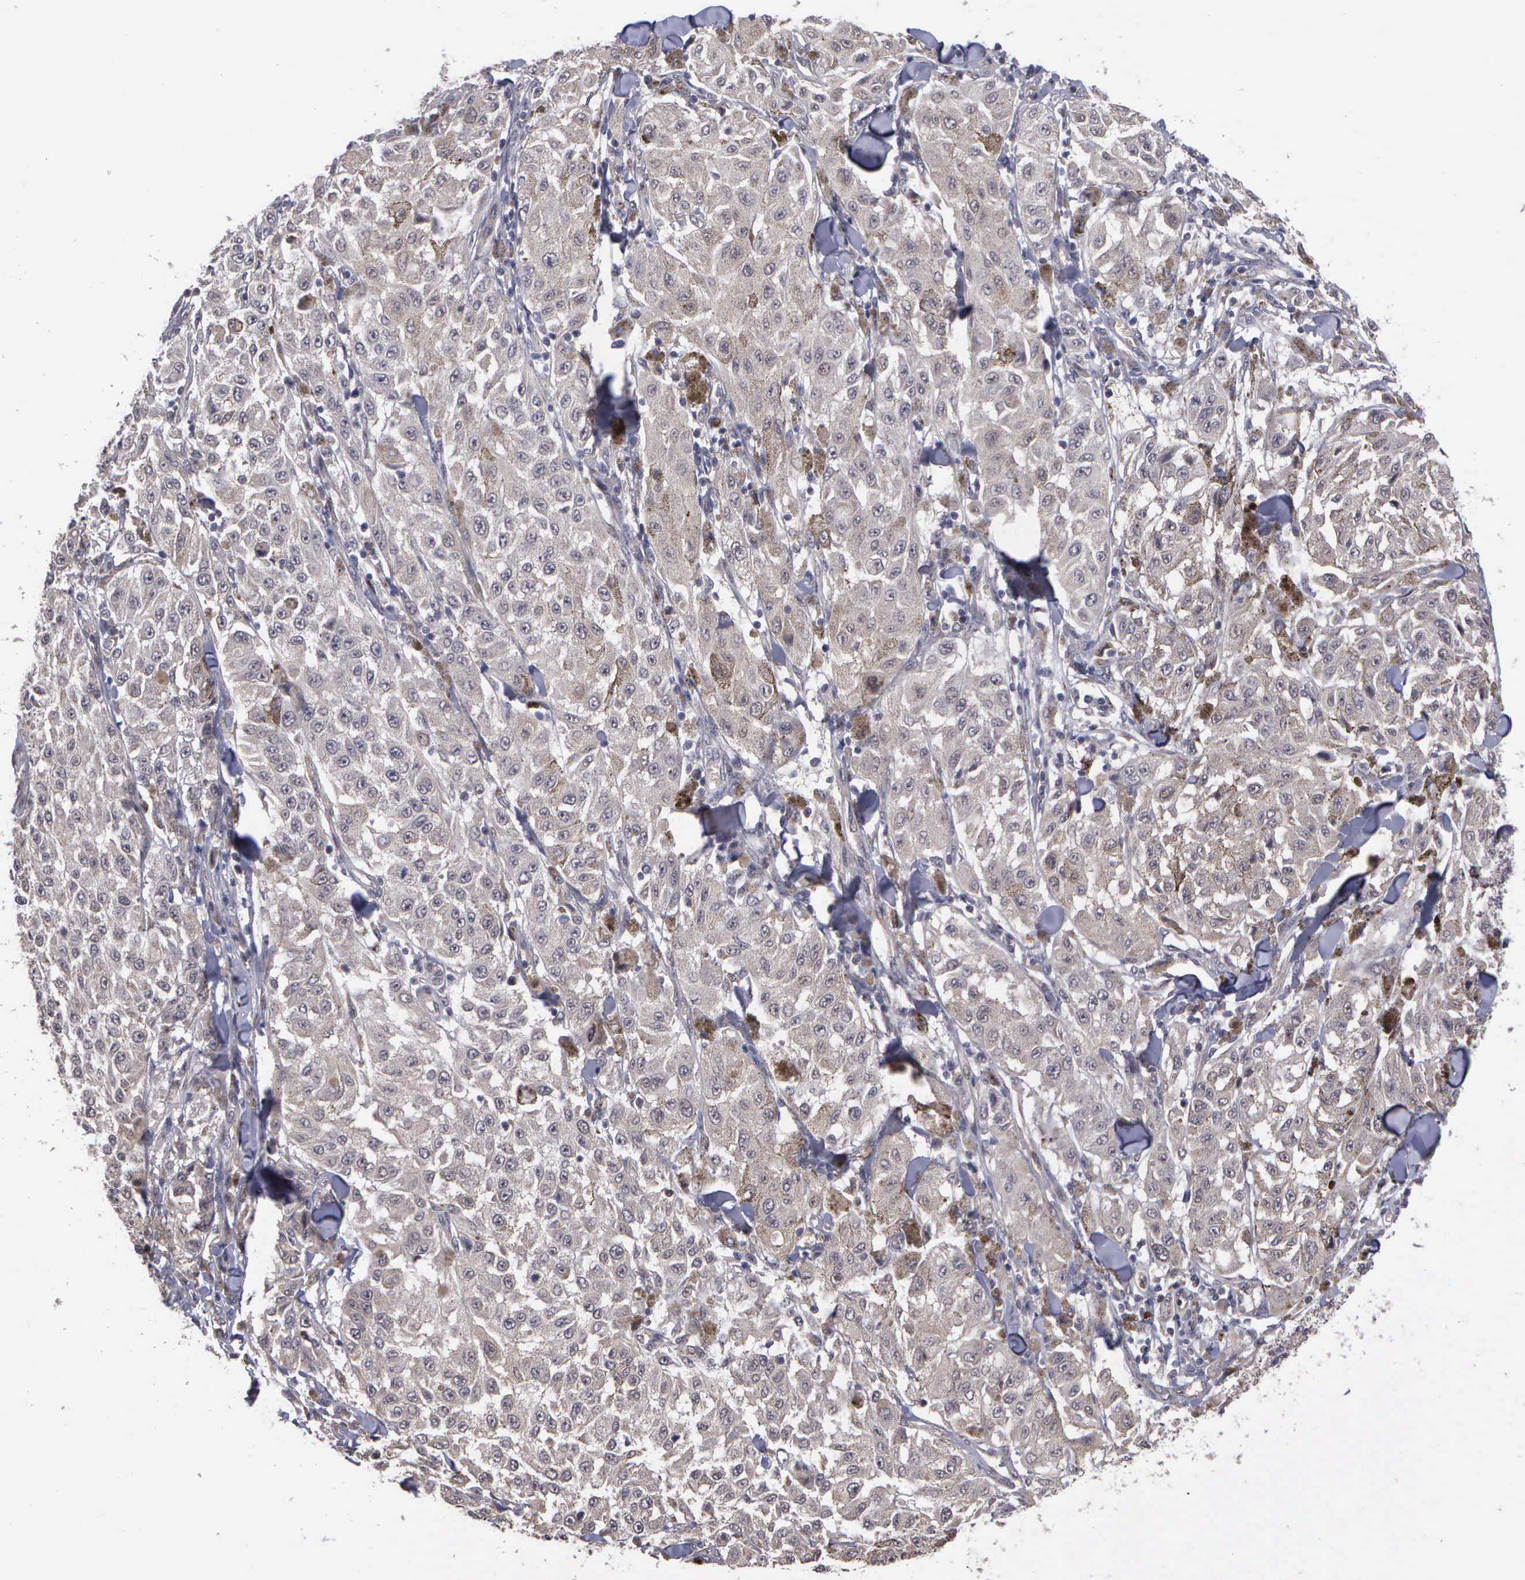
{"staining": {"intensity": "weak", "quantity": ">75%", "location": "cytoplasmic/membranous"}, "tissue": "melanoma", "cell_type": "Tumor cells", "image_type": "cancer", "snomed": [{"axis": "morphology", "description": "Malignant melanoma, NOS"}, {"axis": "topography", "description": "Skin"}], "caption": "This image exhibits melanoma stained with immunohistochemistry (IHC) to label a protein in brown. The cytoplasmic/membranous of tumor cells show weak positivity for the protein. Nuclei are counter-stained blue.", "gene": "MAP3K9", "patient": {"sex": "female", "age": 64}}